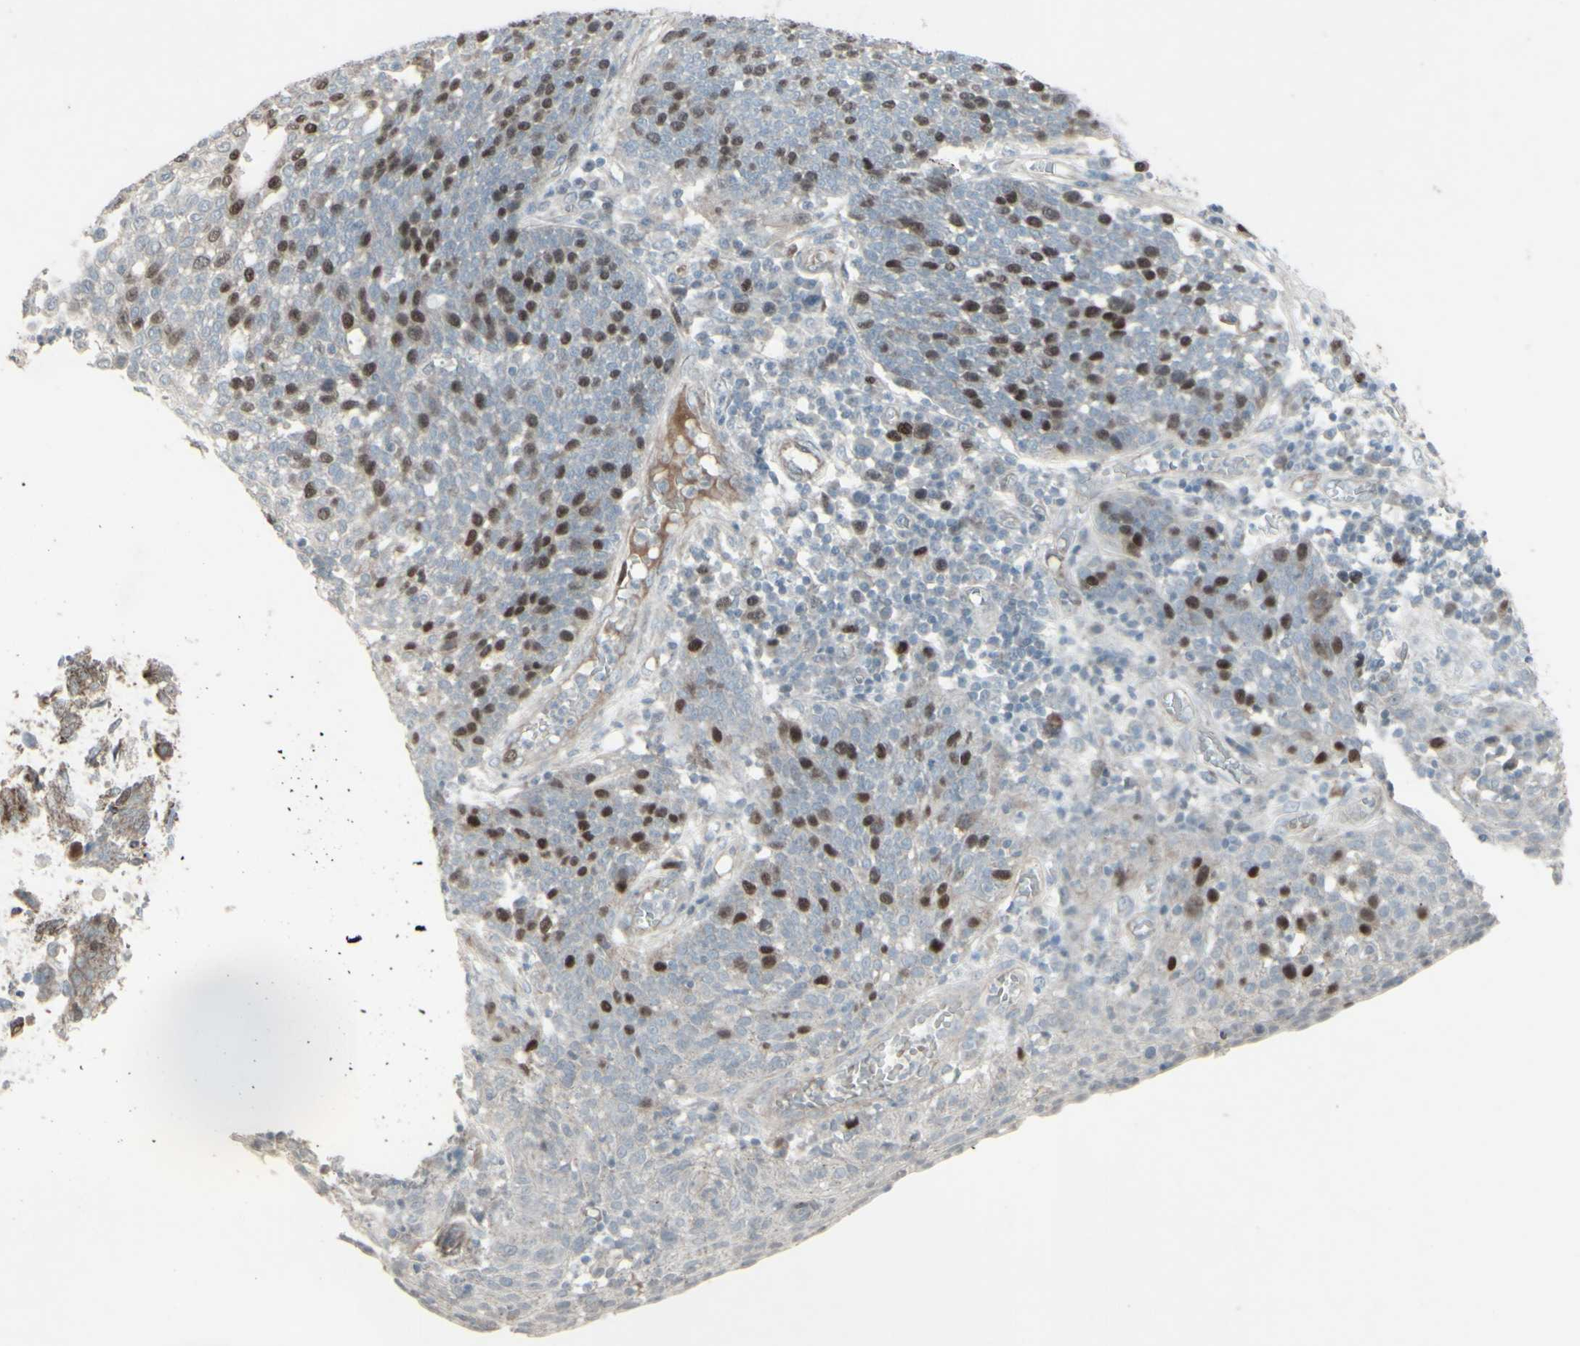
{"staining": {"intensity": "strong", "quantity": "25%-75%", "location": "nuclear"}, "tissue": "cervical cancer", "cell_type": "Tumor cells", "image_type": "cancer", "snomed": [{"axis": "morphology", "description": "Squamous cell carcinoma, NOS"}, {"axis": "topography", "description": "Cervix"}], "caption": "Human cervical cancer stained for a protein (brown) displays strong nuclear positive expression in approximately 25%-75% of tumor cells.", "gene": "GMNN", "patient": {"sex": "female", "age": 34}}